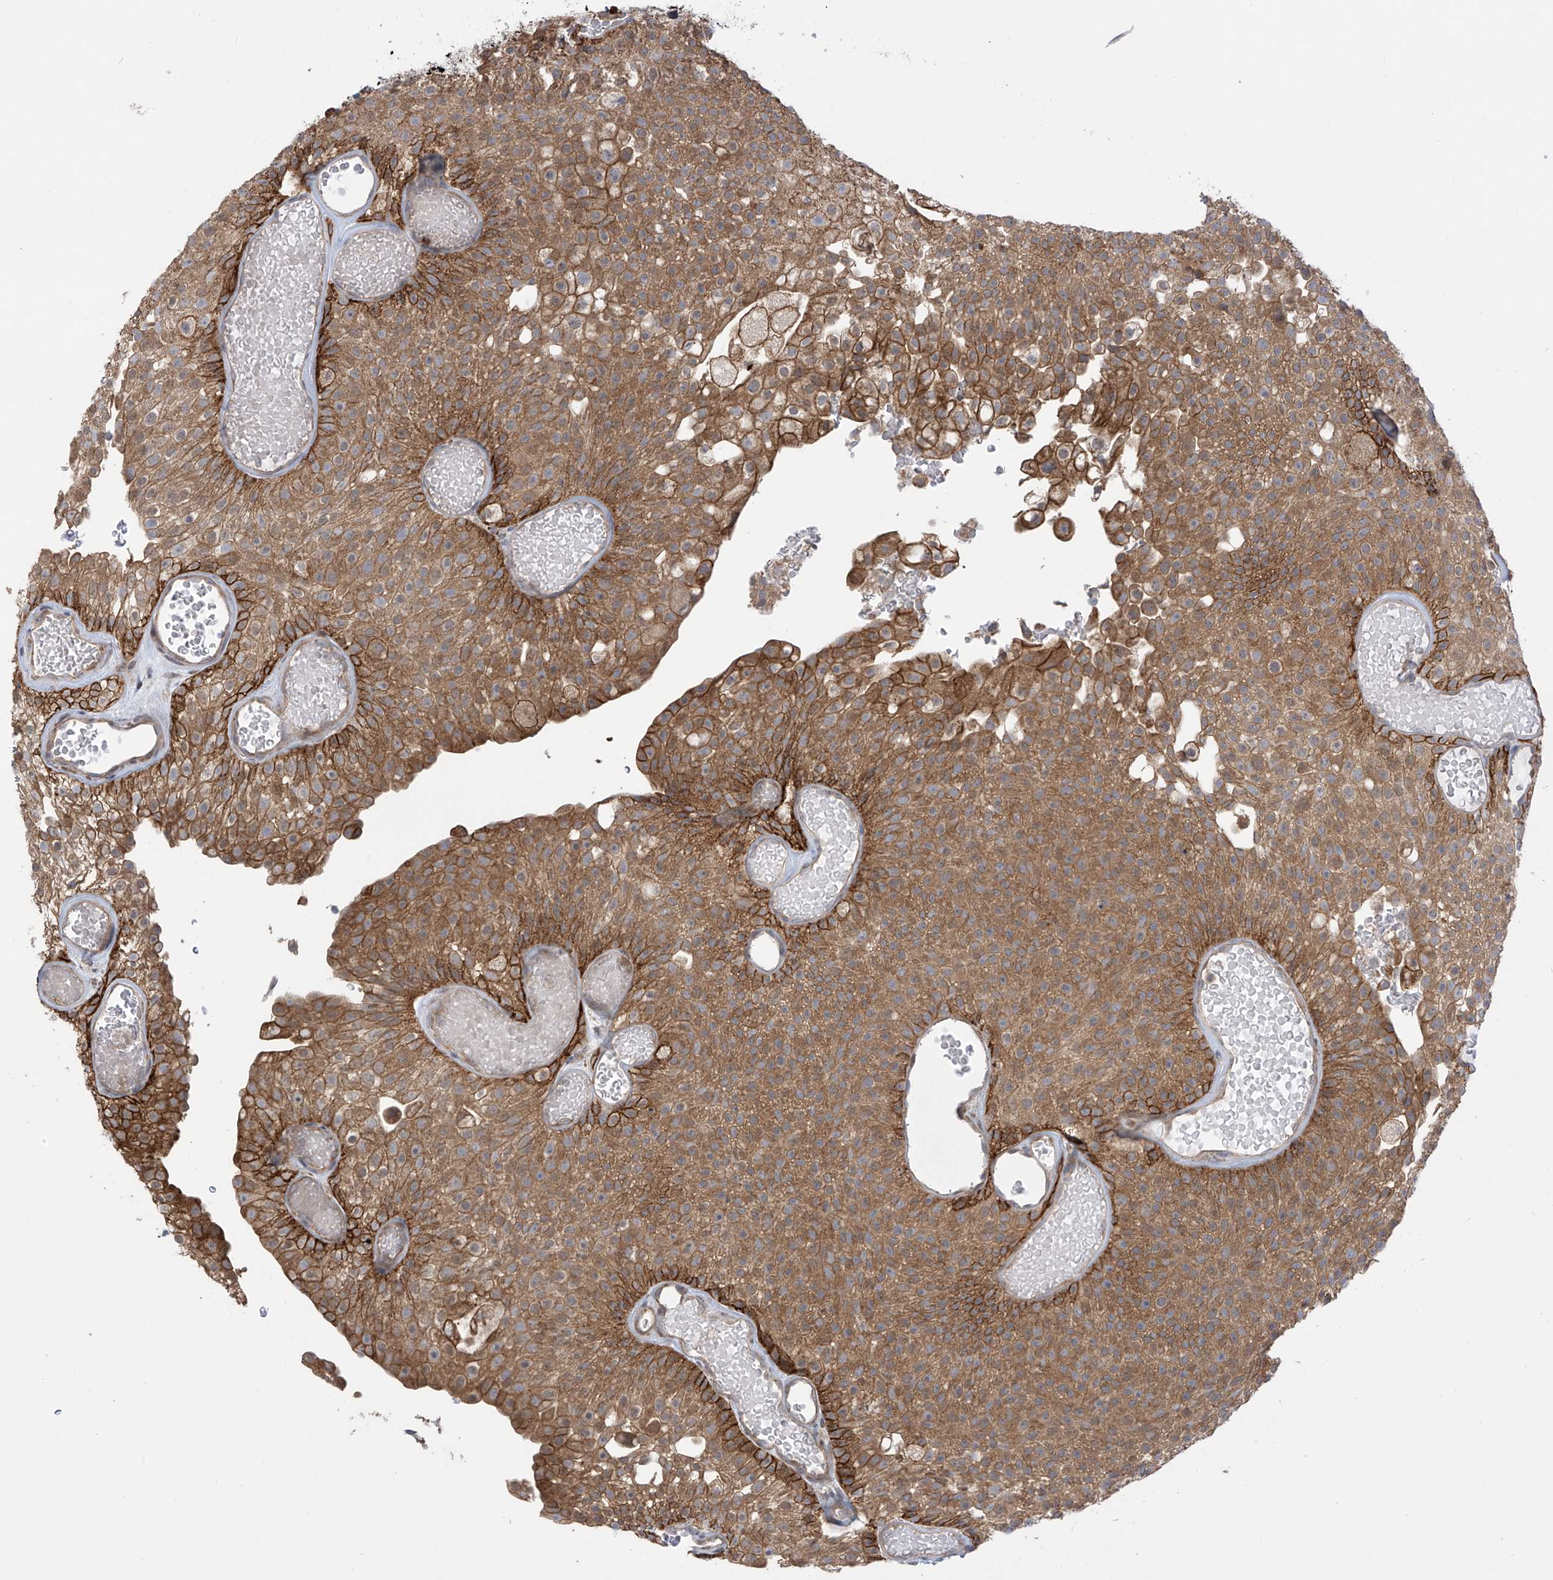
{"staining": {"intensity": "moderate", "quantity": ">75%", "location": "cytoplasmic/membranous"}, "tissue": "urothelial cancer", "cell_type": "Tumor cells", "image_type": "cancer", "snomed": [{"axis": "morphology", "description": "Urothelial carcinoma, Low grade"}, {"axis": "topography", "description": "Urinary bladder"}], "caption": "Low-grade urothelial carcinoma stained for a protein displays moderate cytoplasmic/membranous positivity in tumor cells.", "gene": "KIAA1522", "patient": {"sex": "male", "age": 78}}